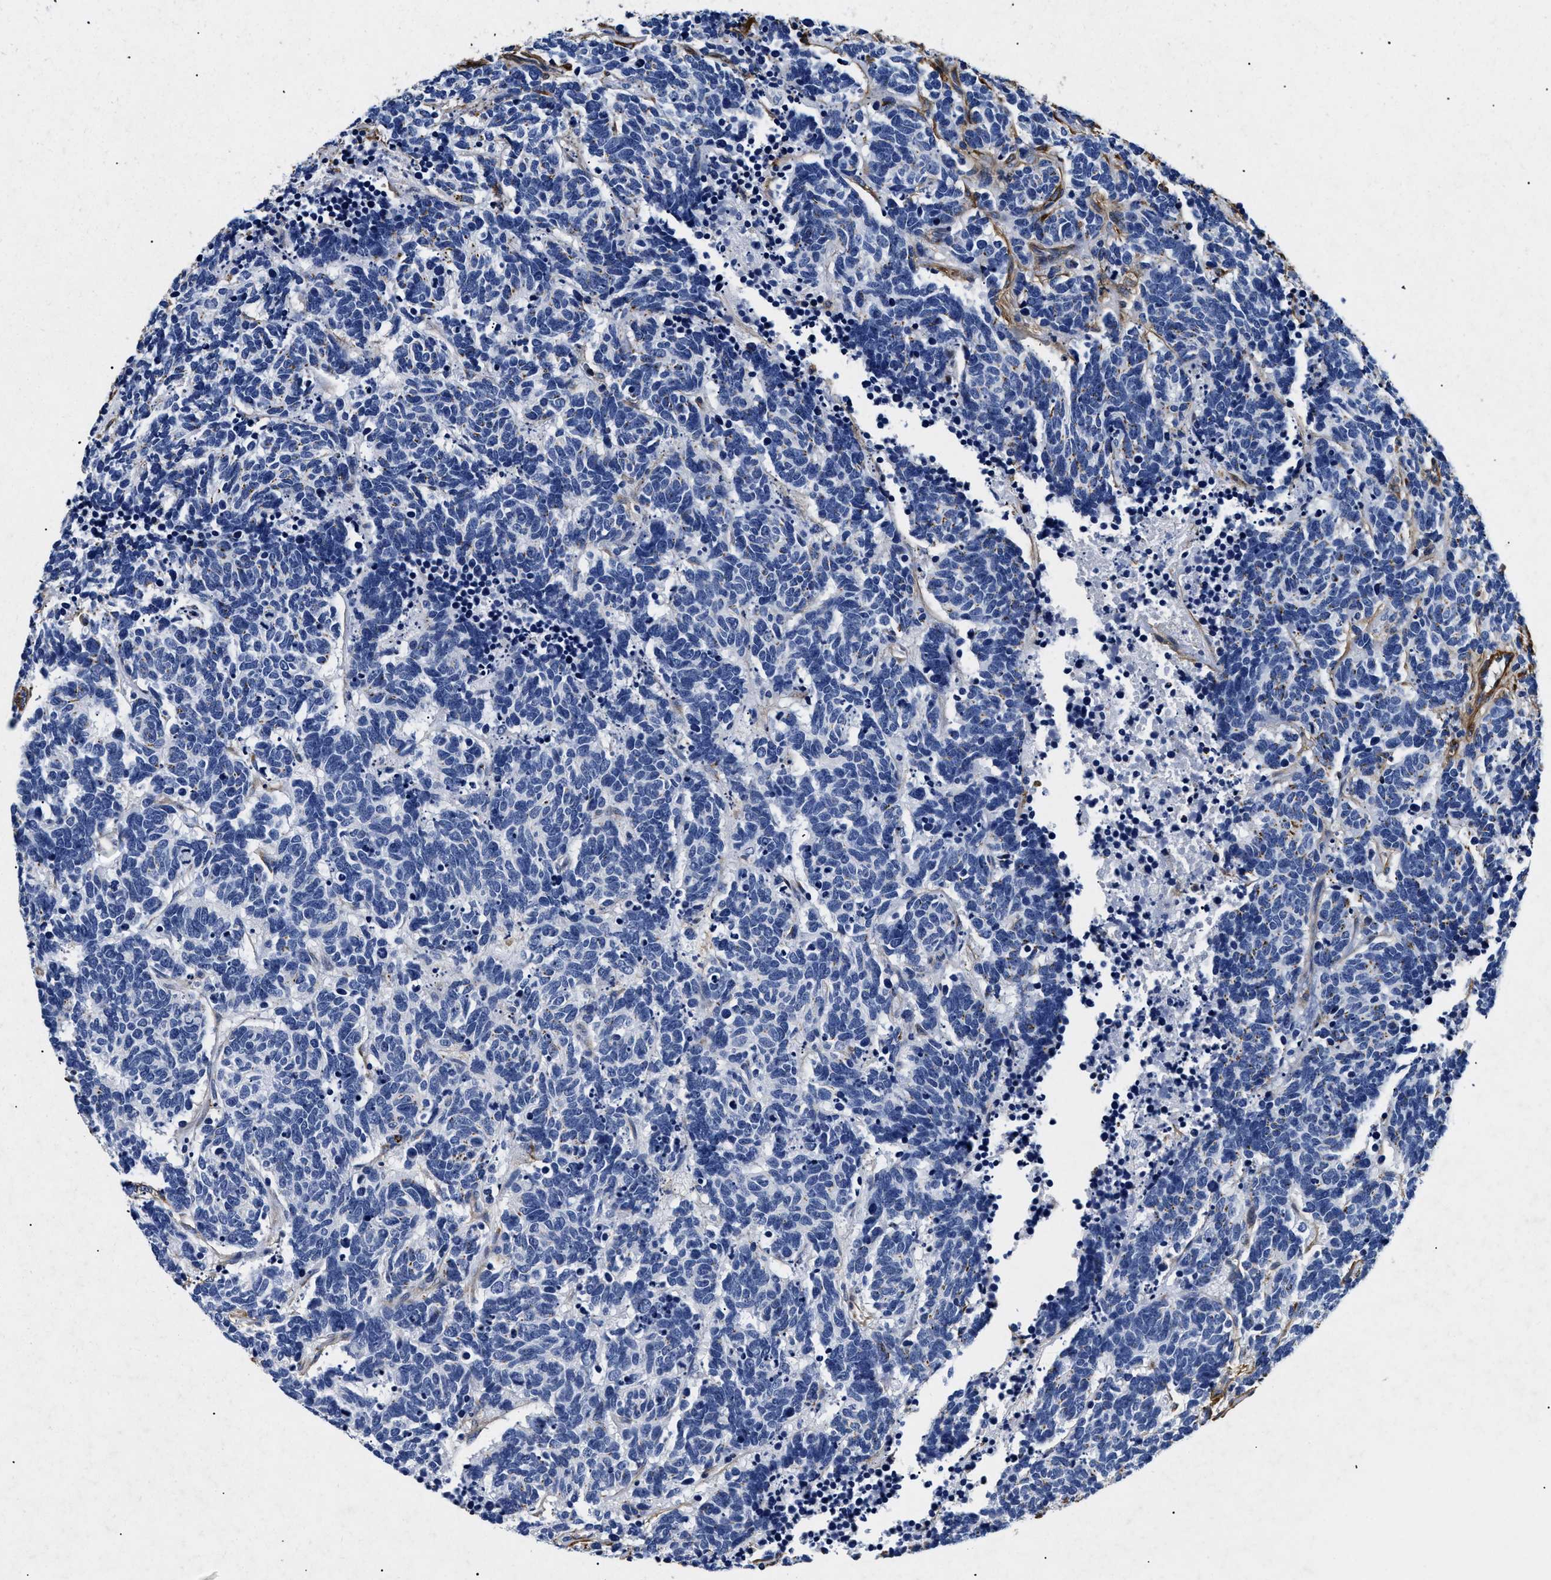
{"staining": {"intensity": "negative", "quantity": "none", "location": "none"}, "tissue": "carcinoid", "cell_type": "Tumor cells", "image_type": "cancer", "snomed": [{"axis": "morphology", "description": "Carcinoma, NOS"}, {"axis": "morphology", "description": "Carcinoid, malignant, NOS"}, {"axis": "topography", "description": "Urinary bladder"}], "caption": "A histopathology image of human carcinoid is negative for staining in tumor cells. Brightfield microscopy of immunohistochemistry (IHC) stained with DAB (3,3'-diaminobenzidine) (brown) and hematoxylin (blue), captured at high magnification.", "gene": "LAMA3", "patient": {"sex": "male", "age": 57}}